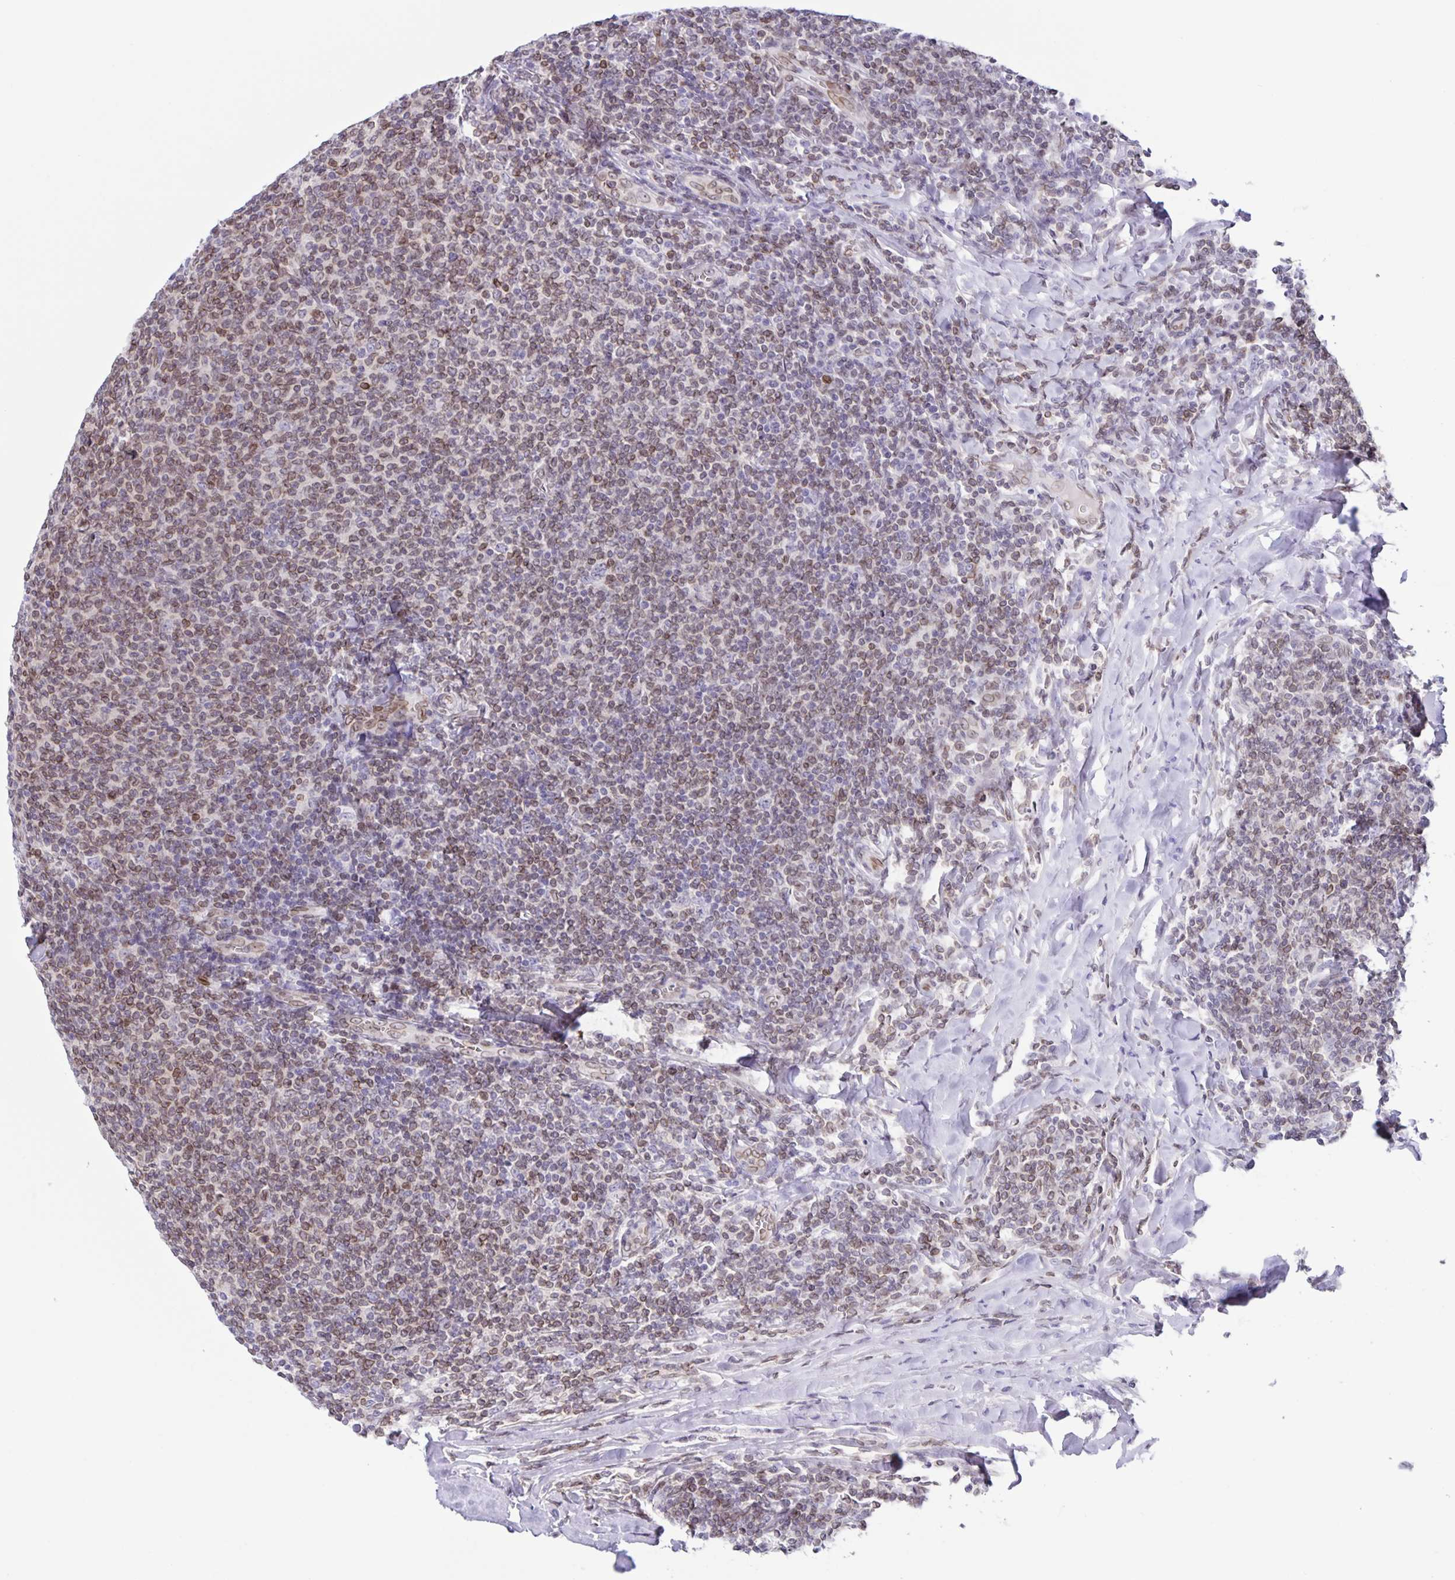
{"staining": {"intensity": "moderate", "quantity": "25%-75%", "location": "cytoplasmic/membranous,nuclear"}, "tissue": "lymphoma", "cell_type": "Tumor cells", "image_type": "cancer", "snomed": [{"axis": "morphology", "description": "Malignant lymphoma, non-Hodgkin's type, Low grade"}, {"axis": "topography", "description": "Lymph node"}], "caption": "Low-grade malignant lymphoma, non-Hodgkin's type stained with IHC demonstrates moderate cytoplasmic/membranous and nuclear positivity in about 25%-75% of tumor cells.", "gene": "SYNE2", "patient": {"sex": "male", "age": 52}}